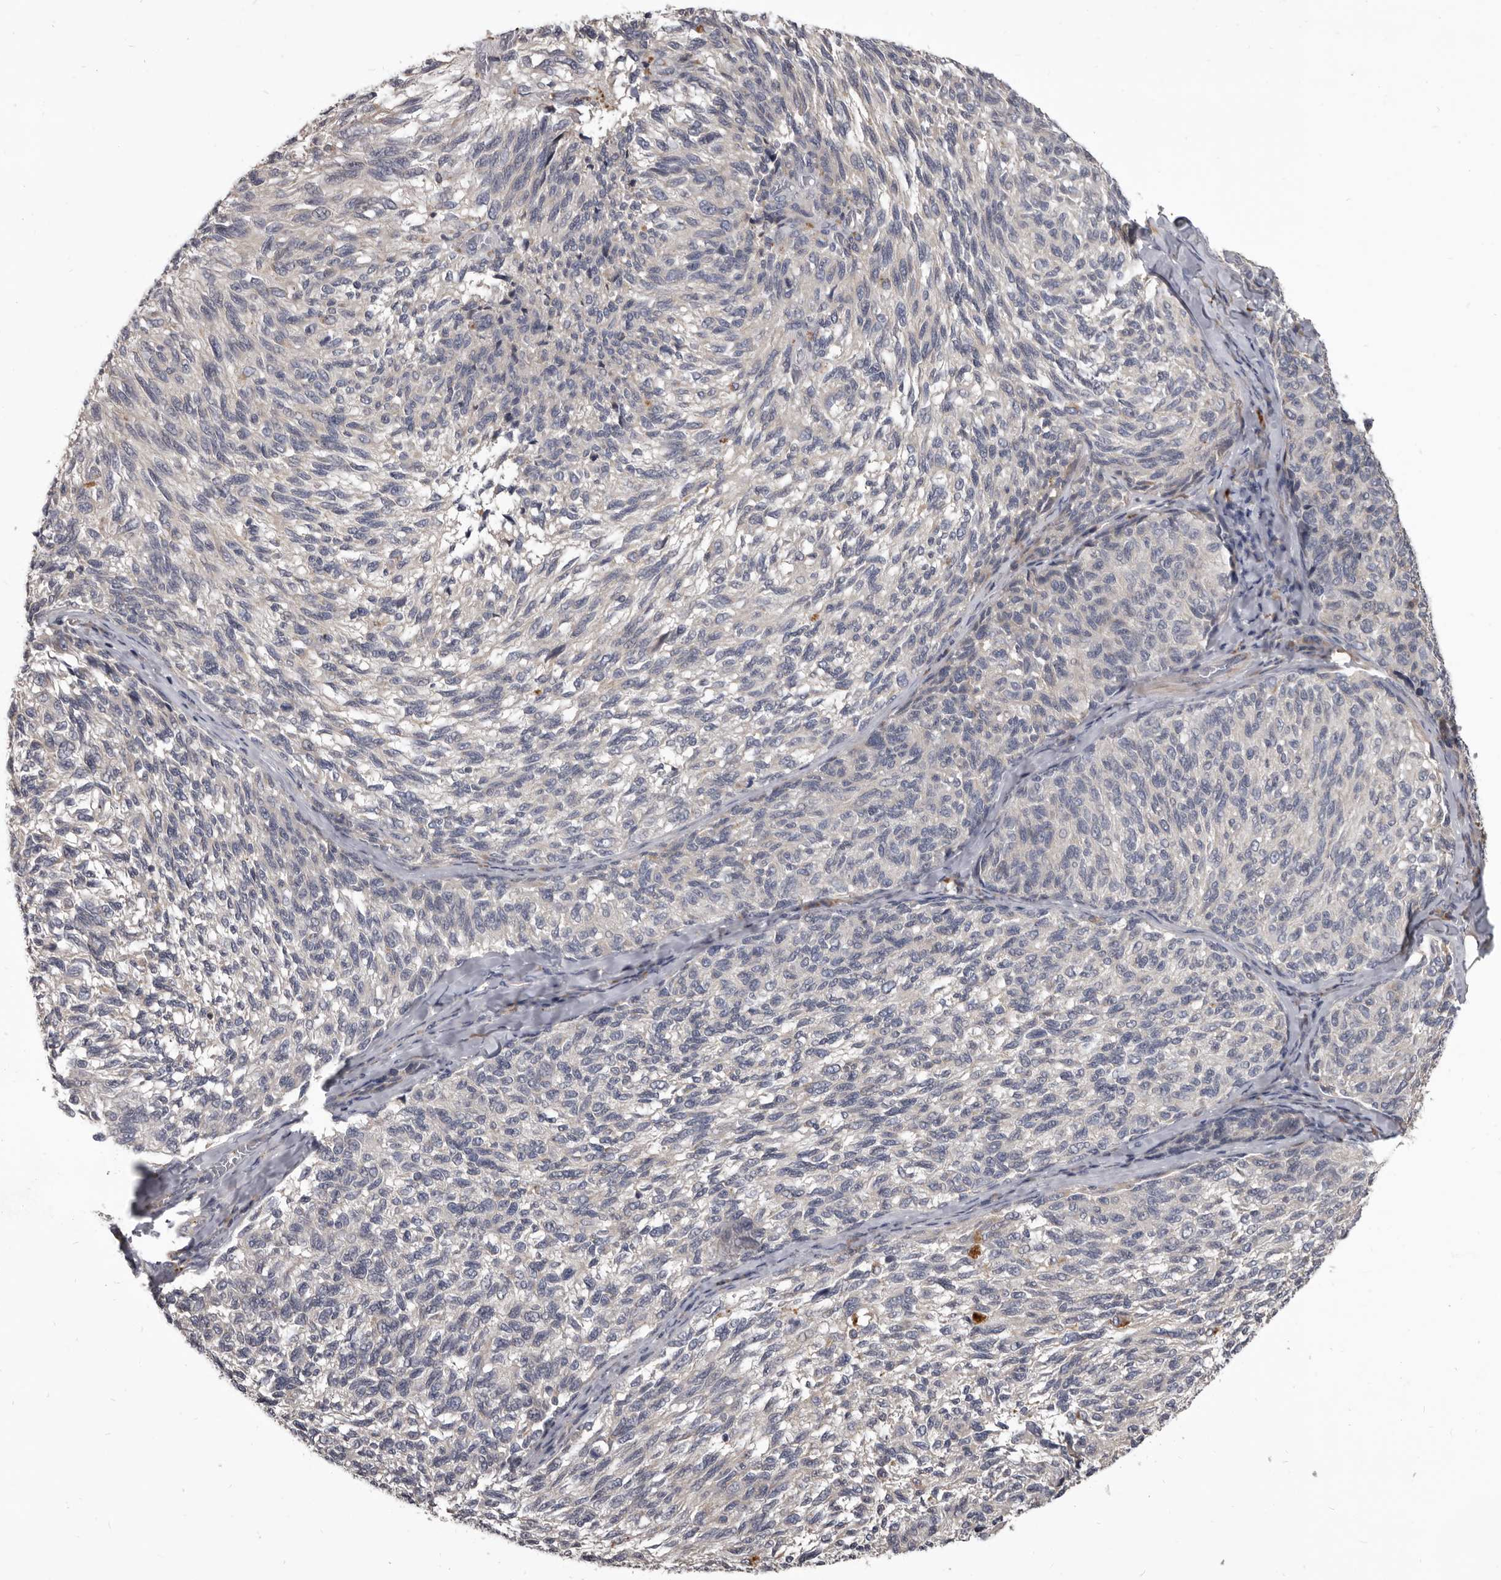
{"staining": {"intensity": "negative", "quantity": "none", "location": "none"}, "tissue": "melanoma", "cell_type": "Tumor cells", "image_type": "cancer", "snomed": [{"axis": "morphology", "description": "Malignant melanoma, NOS"}, {"axis": "topography", "description": "Skin"}], "caption": "The photomicrograph reveals no significant expression in tumor cells of melanoma.", "gene": "ALDH5A1", "patient": {"sex": "female", "age": 73}}